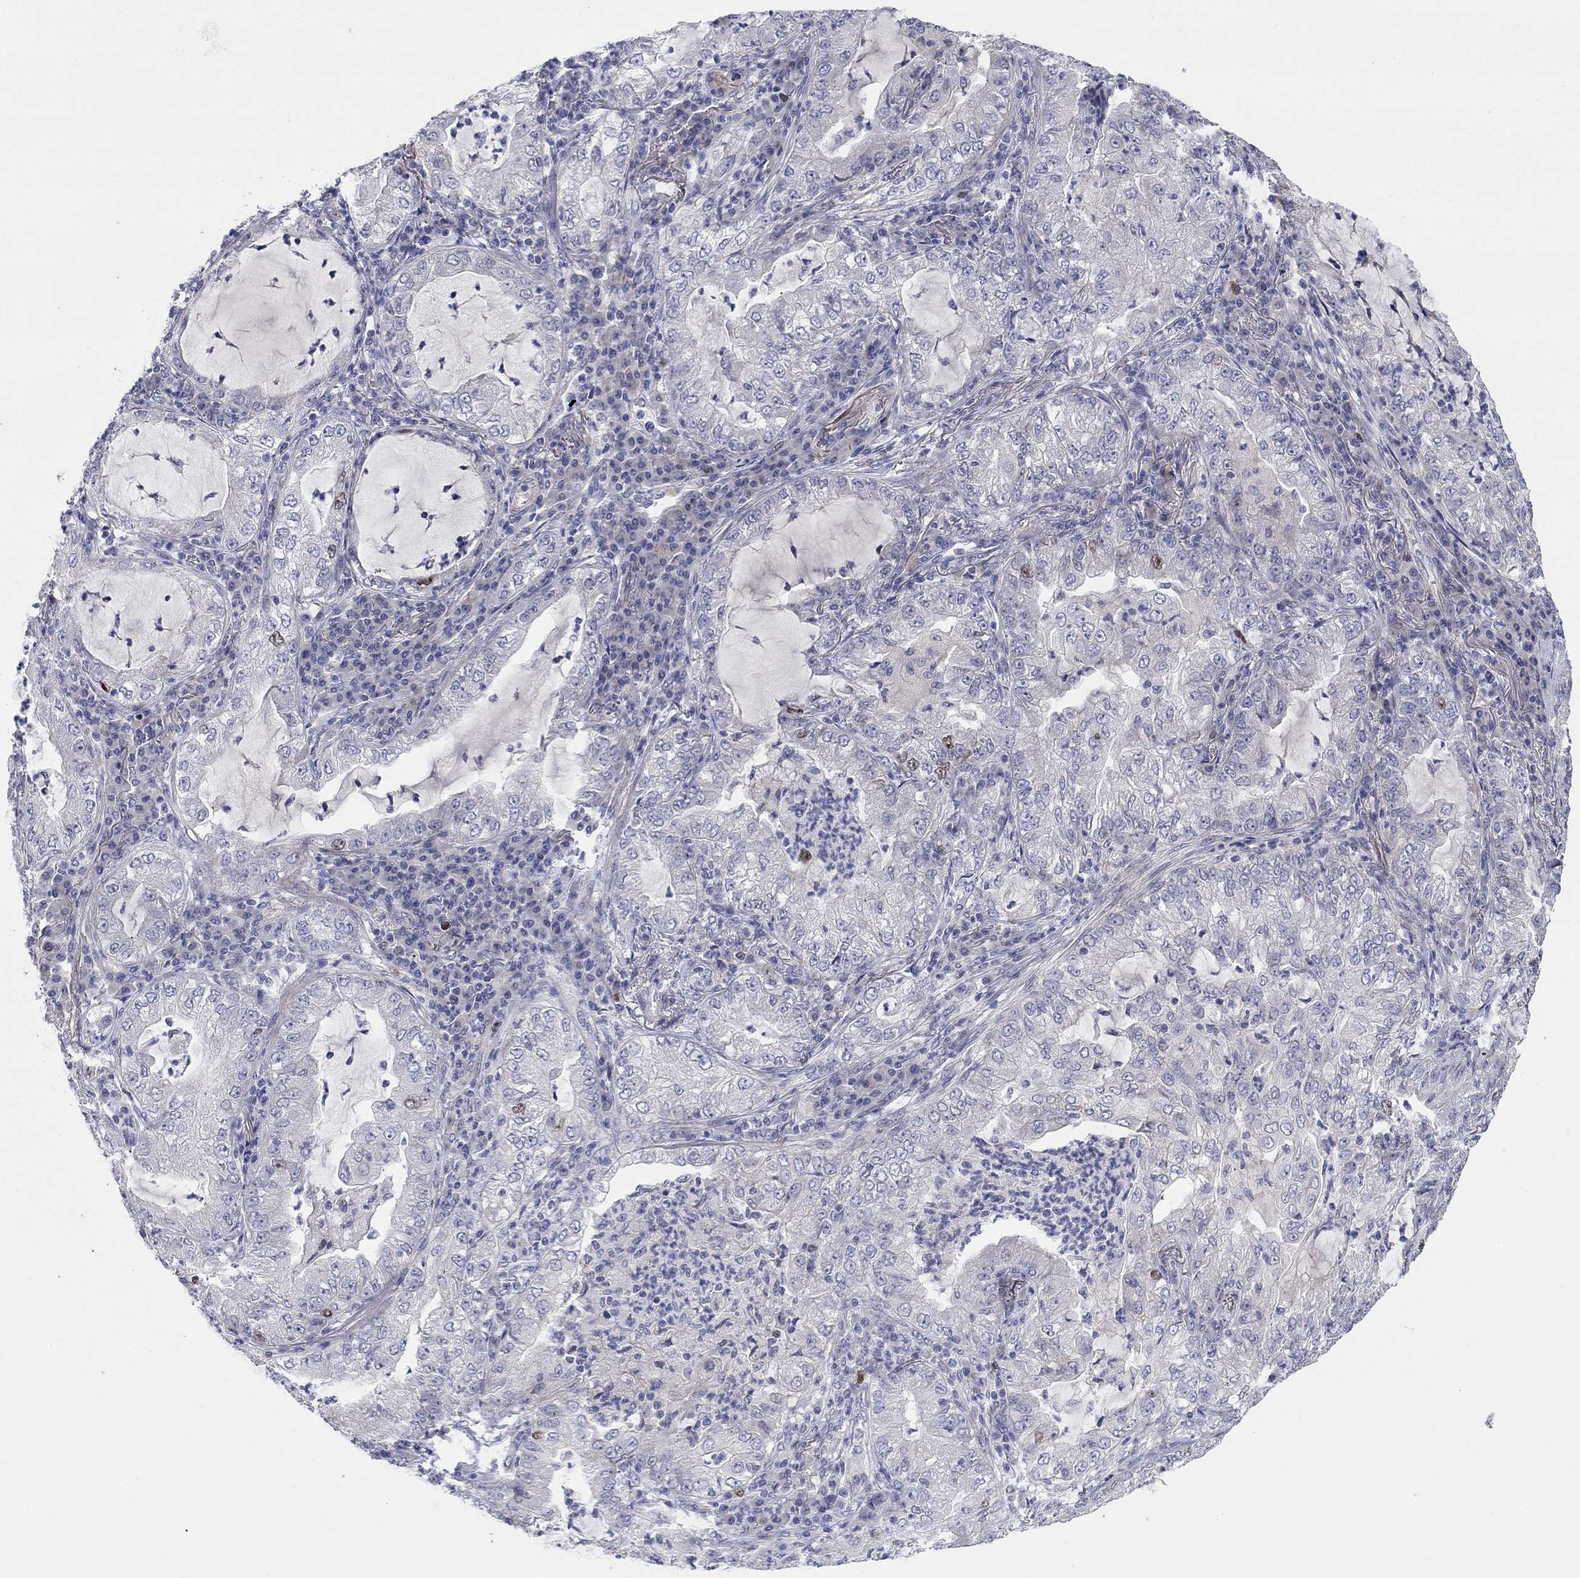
{"staining": {"intensity": "negative", "quantity": "none", "location": "none"}, "tissue": "lung cancer", "cell_type": "Tumor cells", "image_type": "cancer", "snomed": [{"axis": "morphology", "description": "Adenocarcinoma, NOS"}, {"axis": "topography", "description": "Lung"}], "caption": "Tumor cells are negative for brown protein staining in lung adenocarcinoma. (DAB (3,3'-diaminobenzidine) IHC with hematoxylin counter stain).", "gene": "PRC1", "patient": {"sex": "female", "age": 73}}